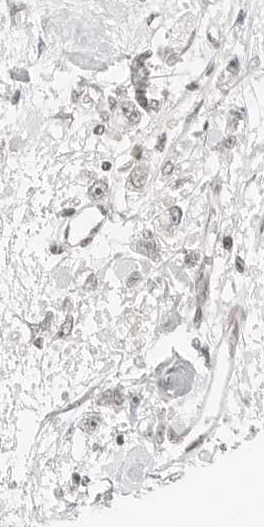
{"staining": {"intensity": "negative", "quantity": "none", "location": "none"}, "tissue": "stomach cancer", "cell_type": "Tumor cells", "image_type": "cancer", "snomed": [{"axis": "morphology", "description": "Adenocarcinoma, NOS"}, {"axis": "topography", "description": "Stomach"}], "caption": "High magnification brightfield microscopy of adenocarcinoma (stomach) stained with DAB (brown) and counterstained with hematoxylin (blue): tumor cells show no significant positivity.", "gene": "CRTC2", "patient": {"sex": "female", "age": 59}}